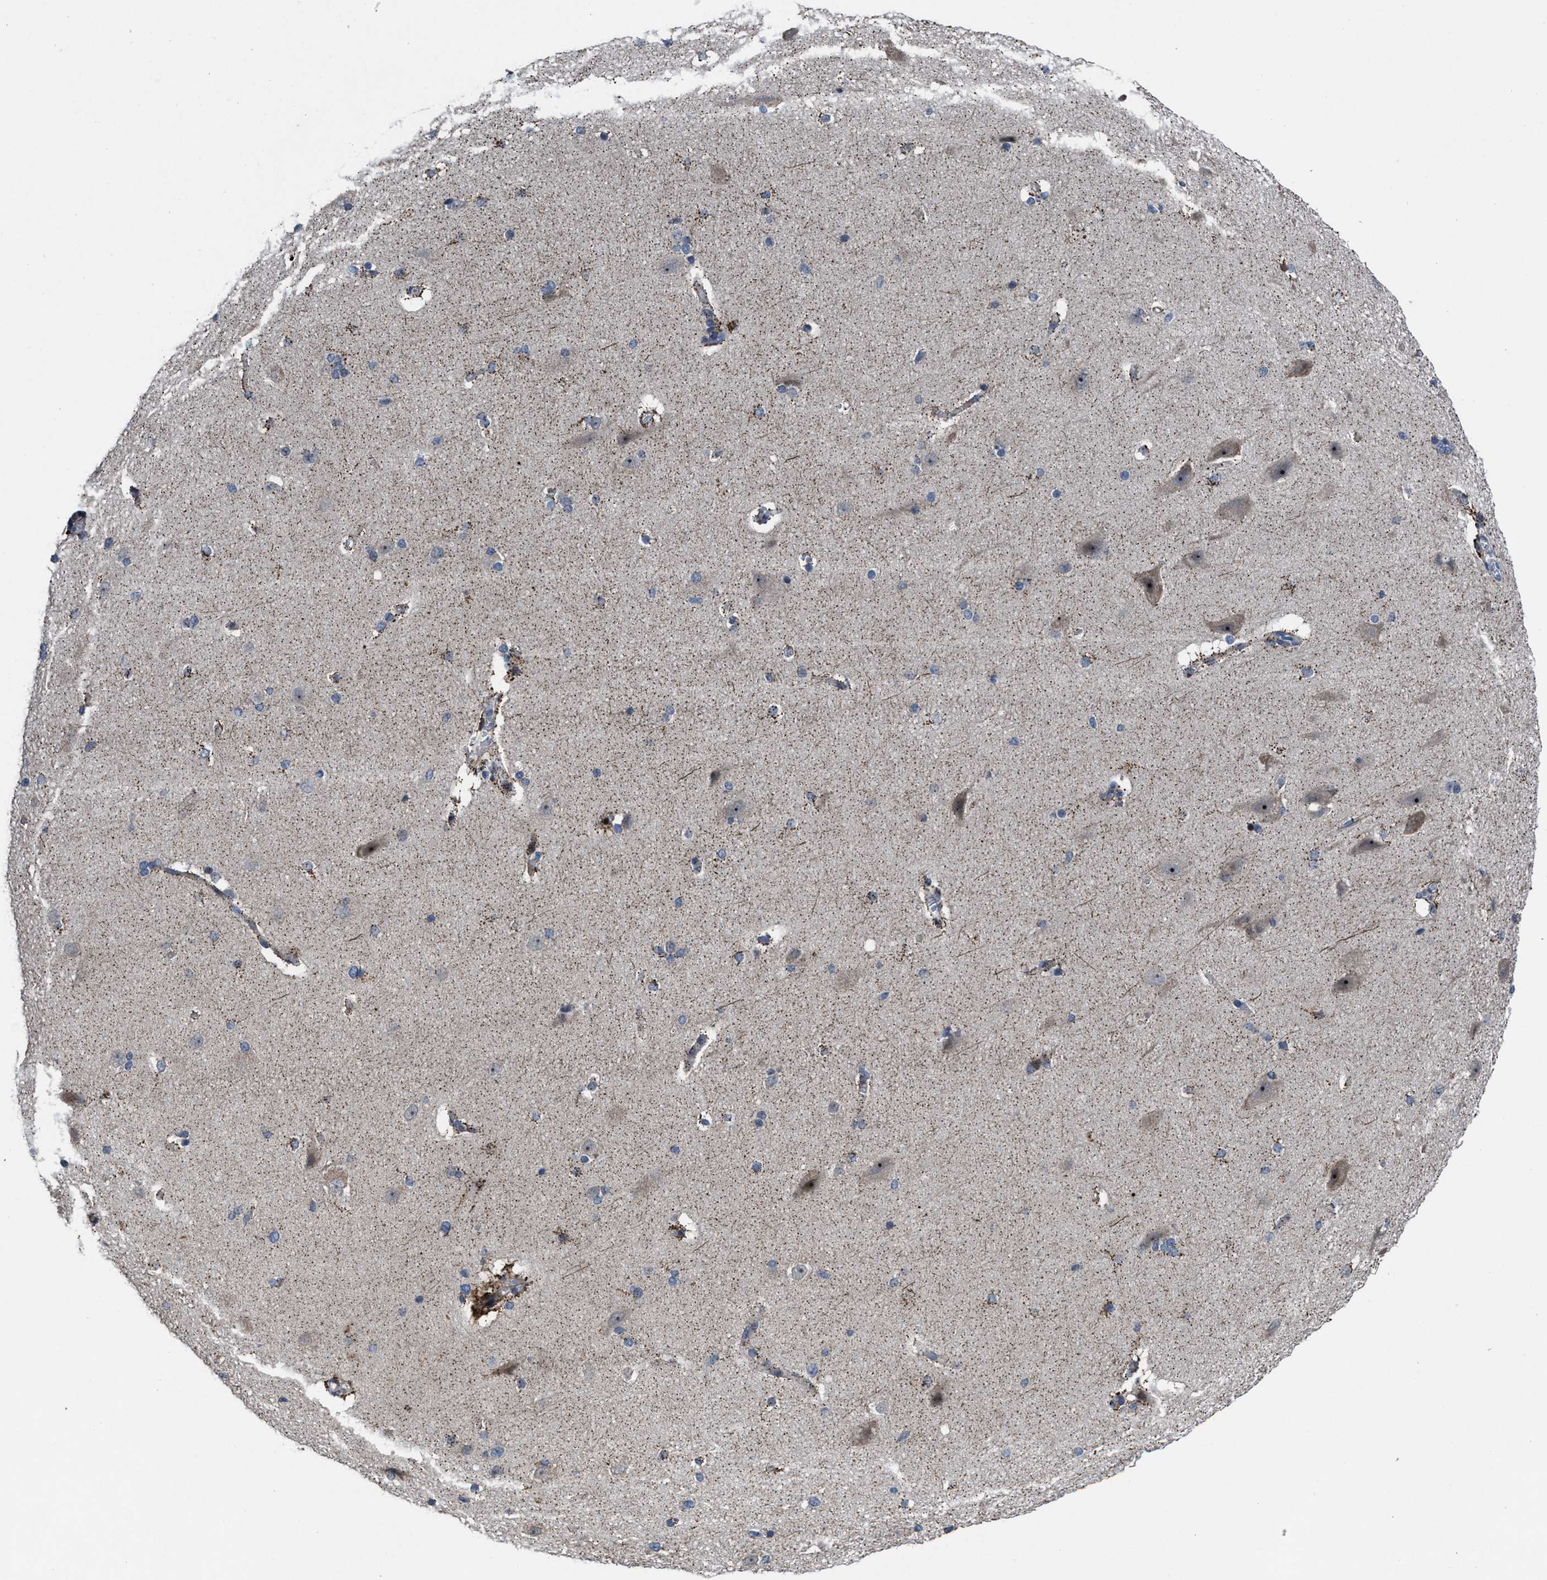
{"staining": {"intensity": "negative", "quantity": "none", "location": "none"}, "tissue": "cerebral cortex", "cell_type": "Endothelial cells", "image_type": "normal", "snomed": [{"axis": "morphology", "description": "Normal tissue, NOS"}, {"axis": "topography", "description": "Cerebral cortex"}, {"axis": "topography", "description": "Hippocampus"}], "caption": "IHC of normal human cerebral cortex exhibits no positivity in endothelial cells.", "gene": "HAUS6", "patient": {"sex": "female", "age": 19}}